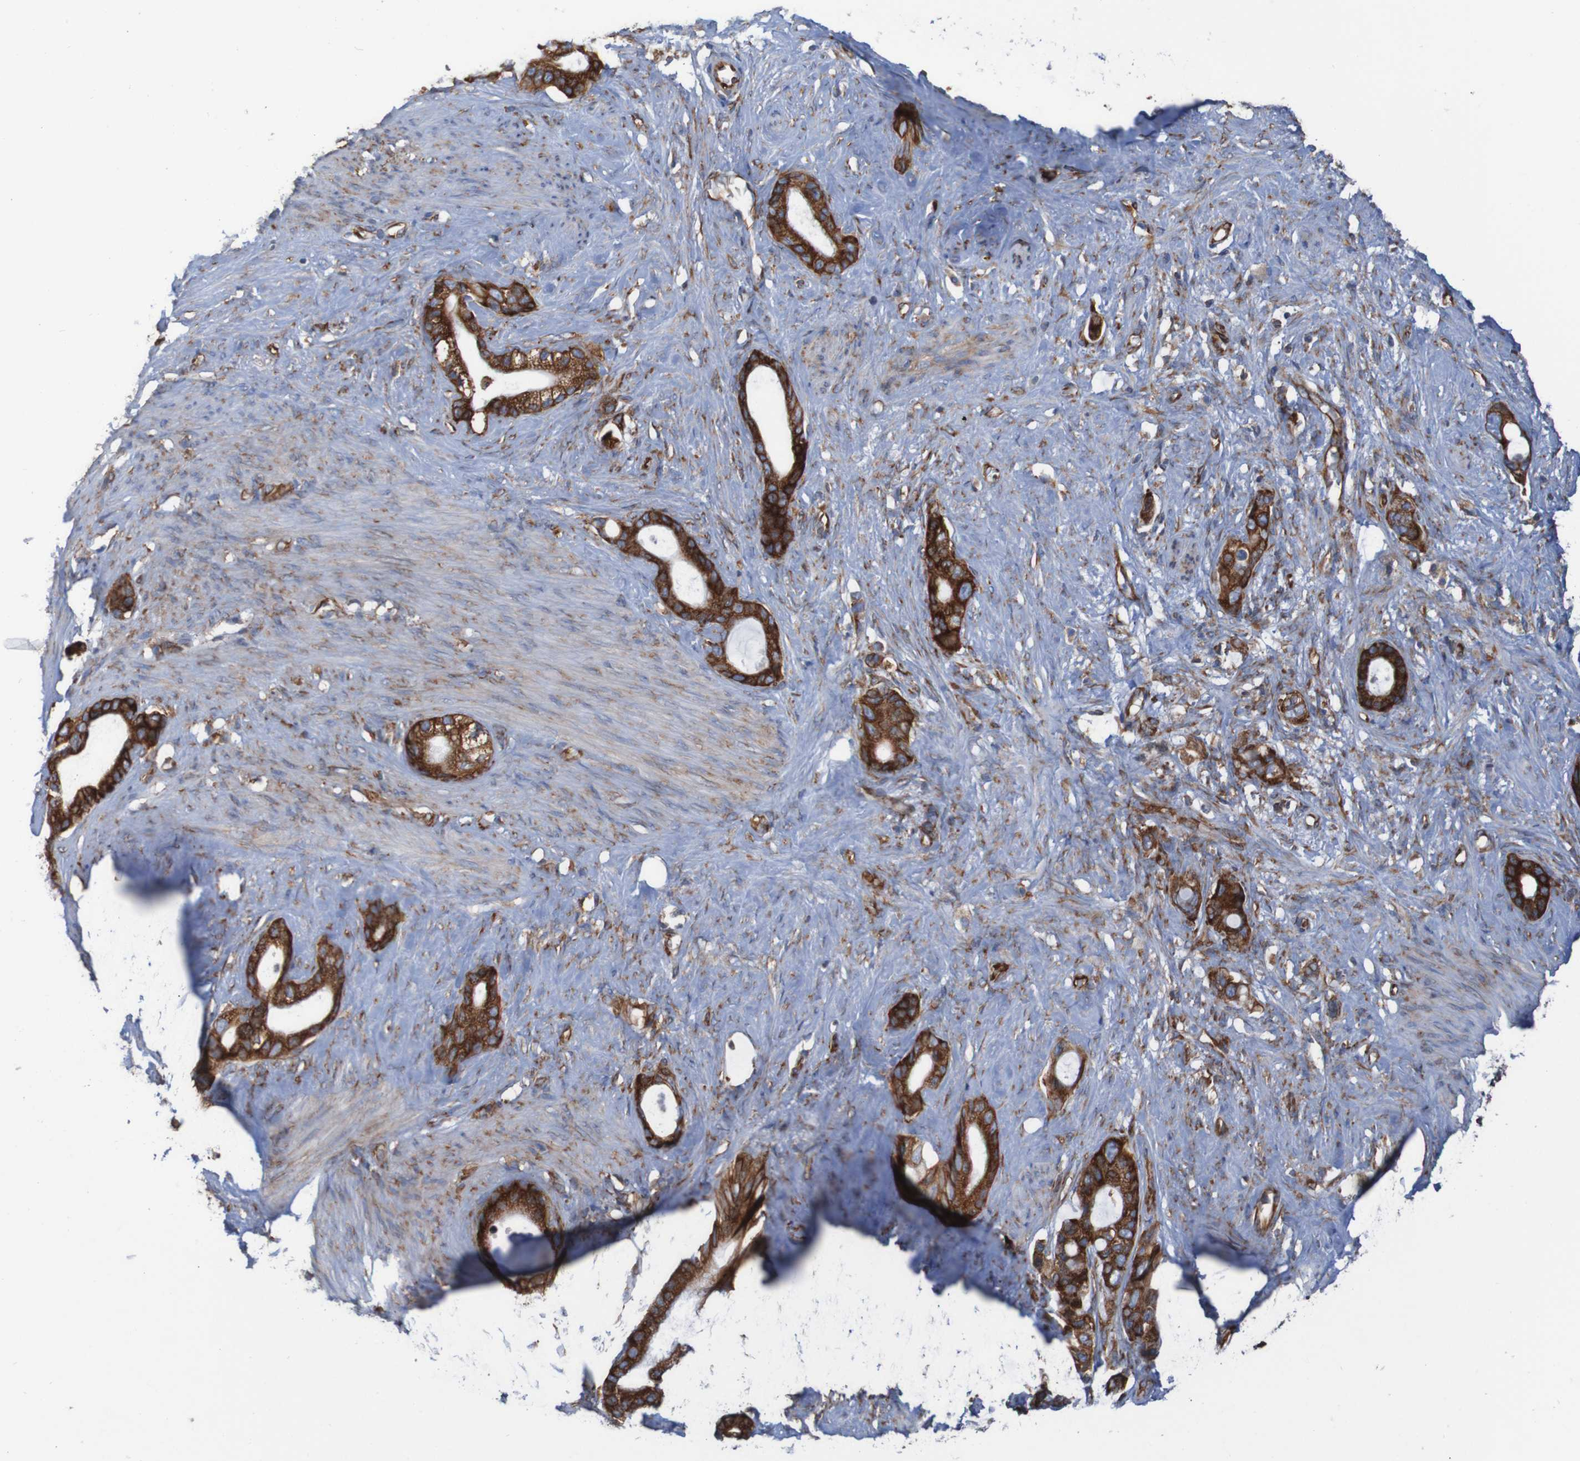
{"staining": {"intensity": "strong", "quantity": ">75%", "location": "cytoplasmic/membranous"}, "tissue": "stomach cancer", "cell_type": "Tumor cells", "image_type": "cancer", "snomed": [{"axis": "morphology", "description": "Adenocarcinoma, NOS"}, {"axis": "topography", "description": "Stomach"}], "caption": "Protein expression analysis of human stomach cancer reveals strong cytoplasmic/membranous expression in approximately >75% of tumor cells.", "gene": "RPL10", "patient": {"sex": "female", "age": 75}}